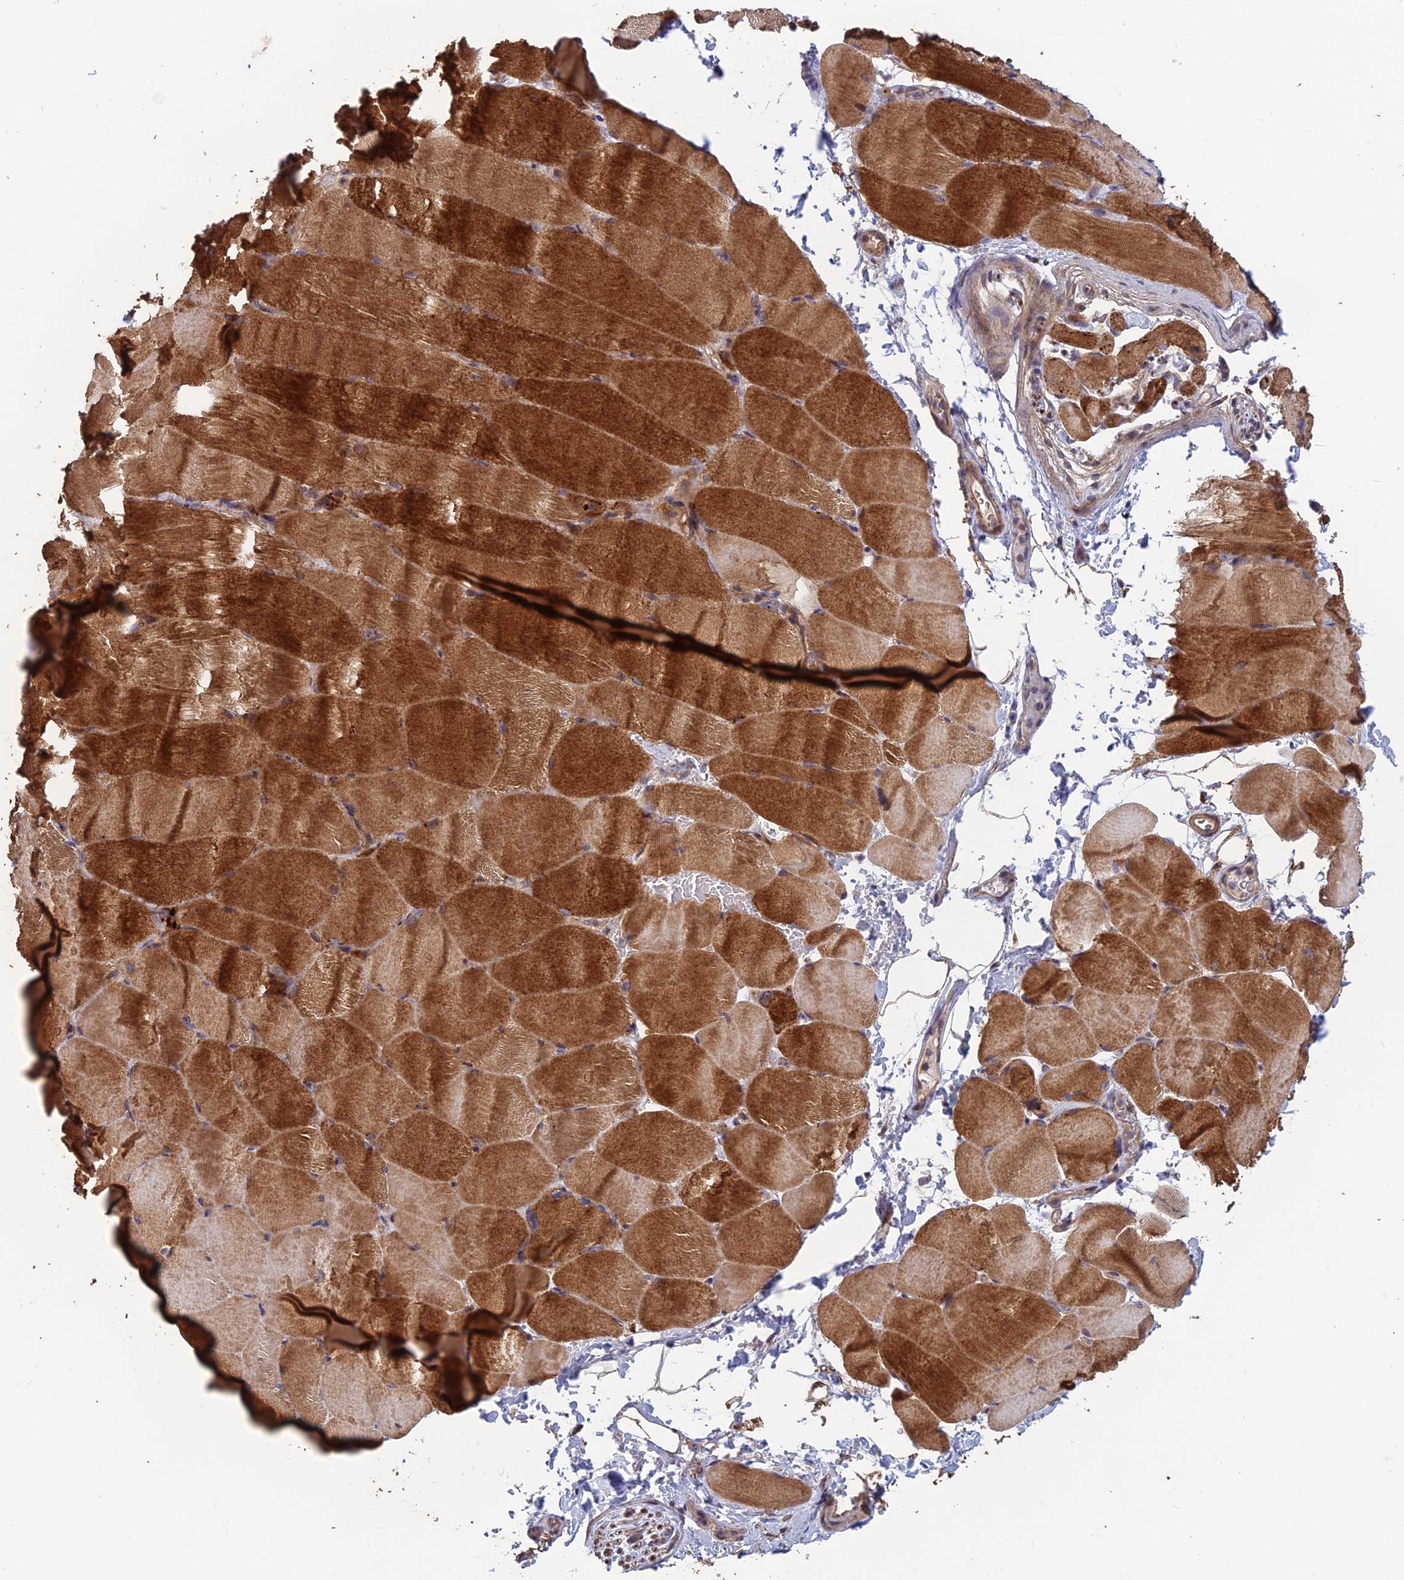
{"staining": {"intensity": "strong", "quantity": "25%-75%", "location": "cytoplasmic/membranous"}, "tissue": "skeletal muscle", "cell_type": "Myocytes", "image_type": "normal", "snomed": [{"axis": "morphology", "description": "Normal tissue, NOS"}, {"axis": "topography", "description": "Skeletal muscle"}, {"axis": "topography", "description": "Parathyroid gland"}], "caption": "Myocytes demonstrate high levels of strong cytoplasmic/membranous staining in about 25%-75% of cells in unremarkable skeletal muscle.", "gene": "SHISA5", "patient": {"sex": "female", "age": 37}}